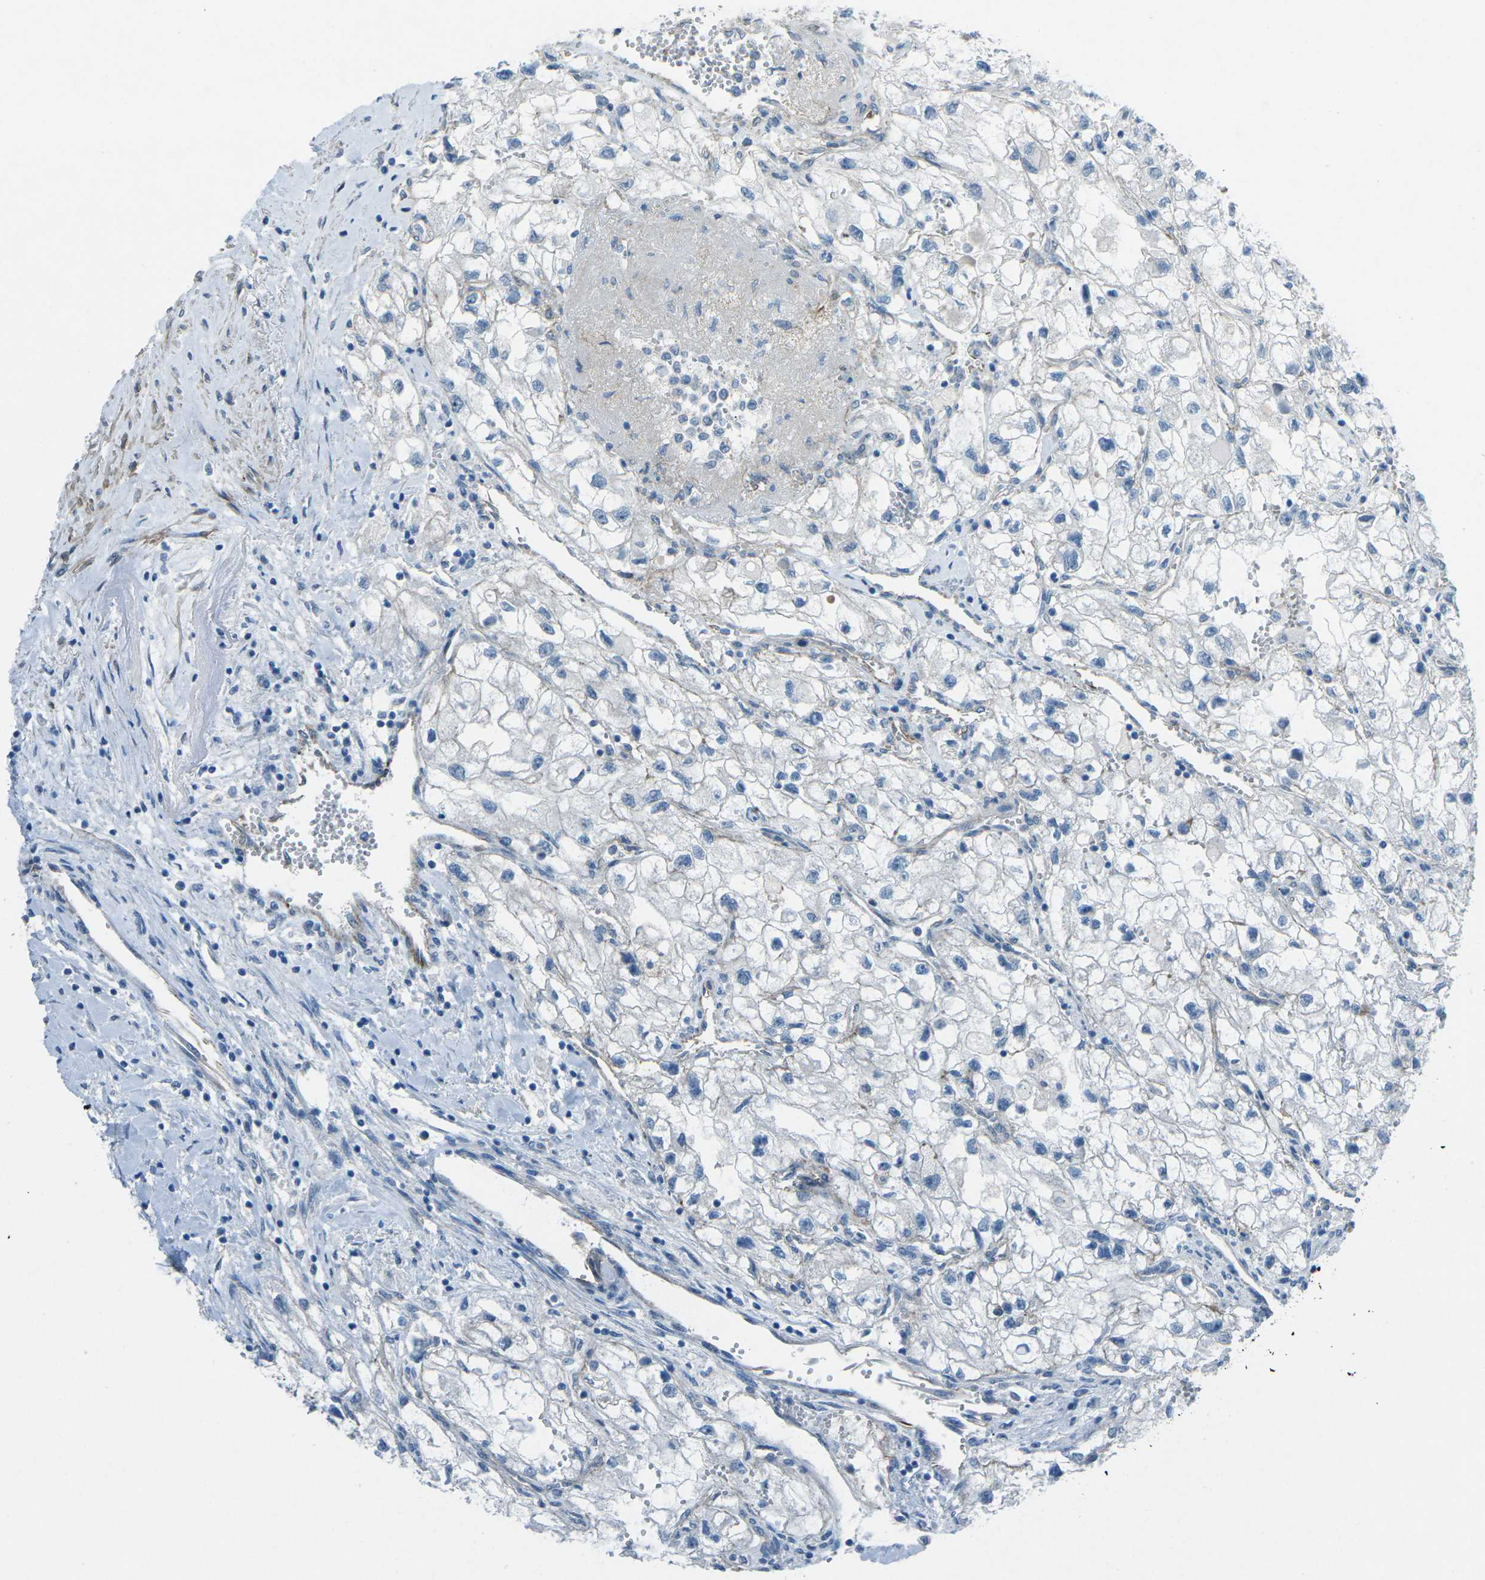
{"staining": {"intensity": "negative", "quantity": "none", "location": "none"}, "tissue": "renal cancer", "cell_type": "Tumor cells", "image_type": "cancer", "snomed": [{"axis": "morphology", "description": "Adenocarcinoma, NOS"}, {"axis": "topography", "description": "Kidney"}], "caption": "A photomicrograph of renal adenocarcinoma stained for a protein demonstrates no brown staining in tumor cells.", "gene": "UTRN", "patient": {"sex": "female", "age": 70}}